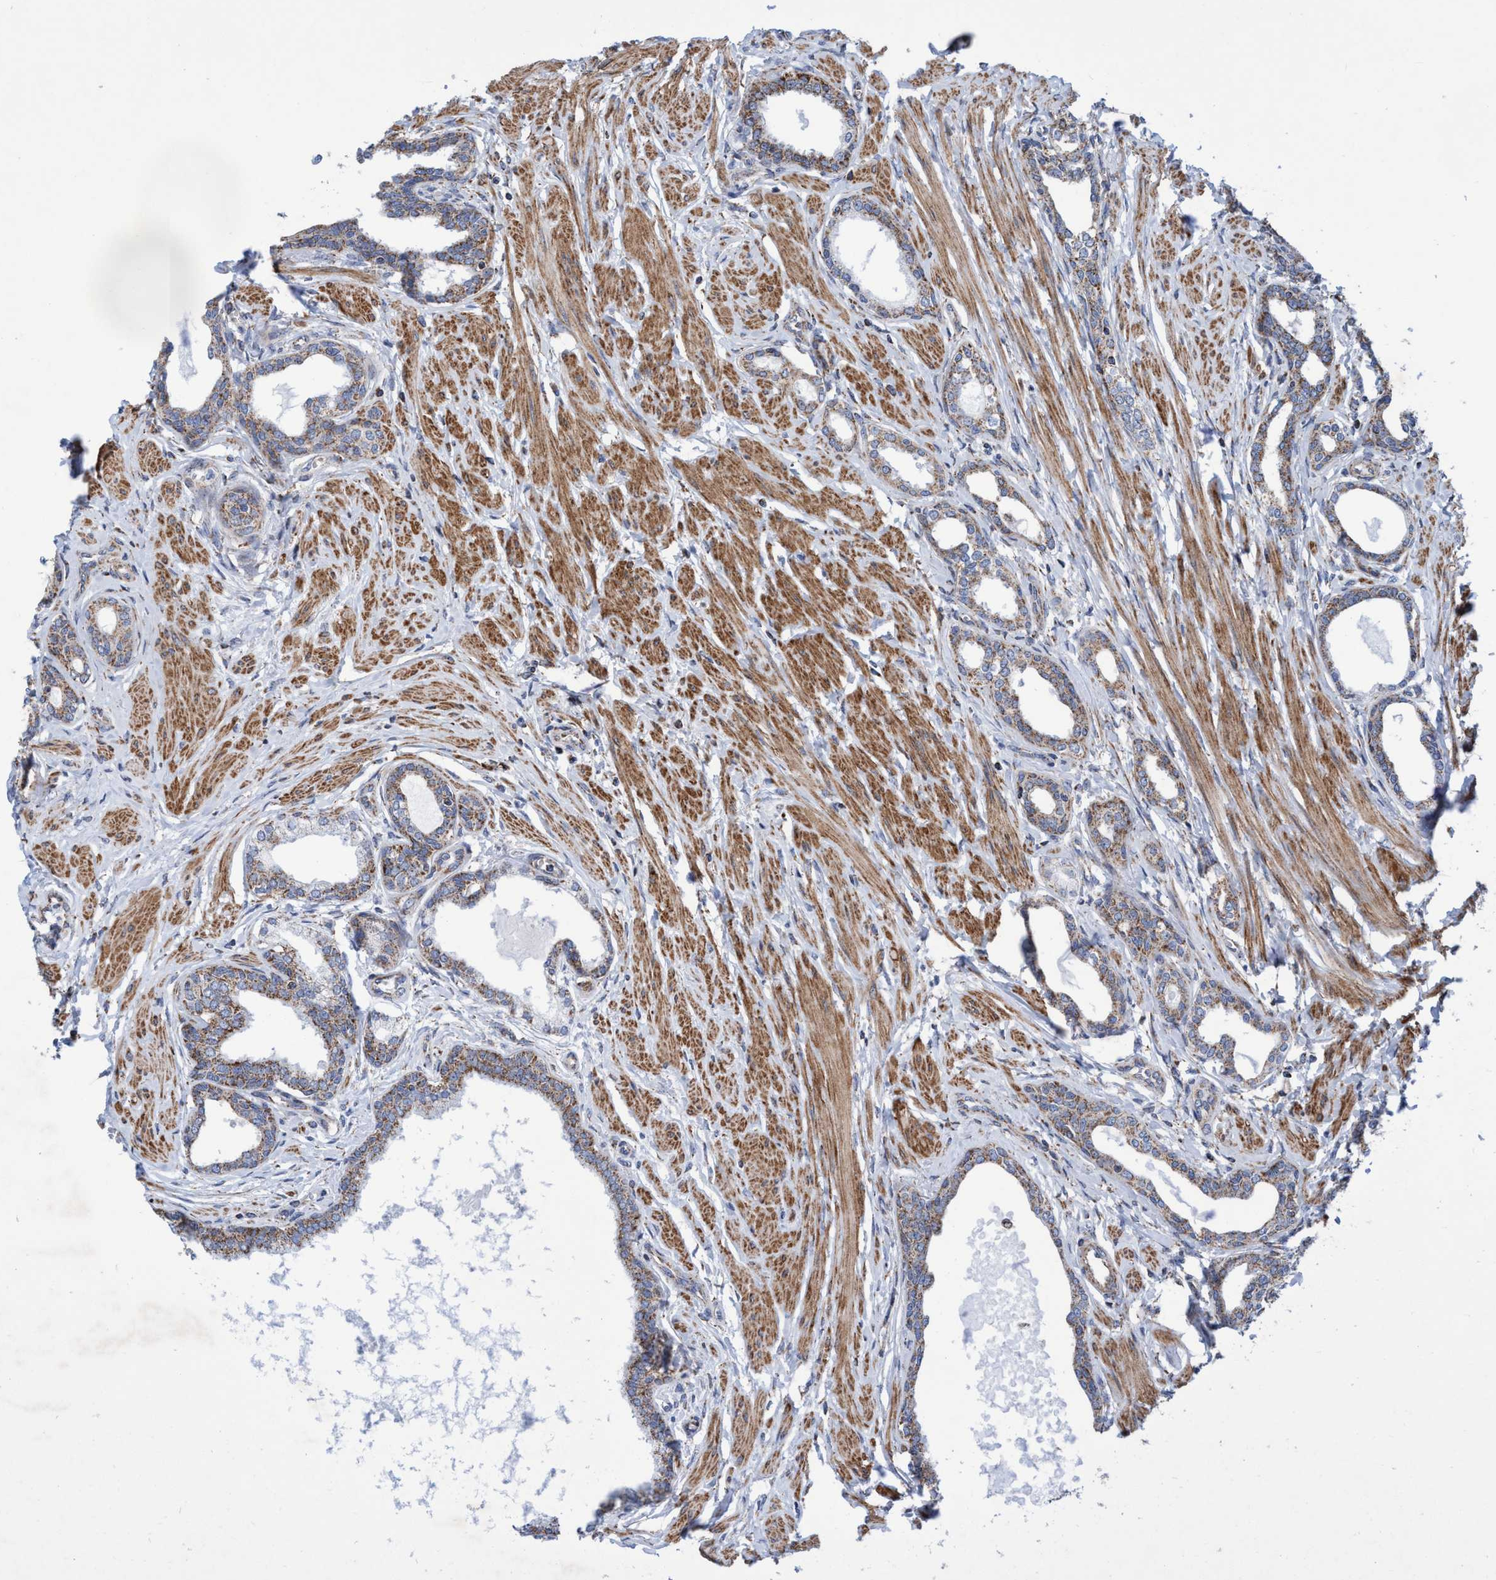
{"staining": {"intensity": "weak", "quantity": ">75%", "location": "cytoplasmic/membranous"}, "tissue": "prostate cancer", "cell_type": "Tumor cells", "image_type": "cancer", "snomed": [{"axis": "morphology", "description": "Adenocarcinoma, High grade"}, {"axis": "topography", "description": "Prostate"}], "caption": "Prostate cancer was stained to show a protein in brown. There is low levels of weak cytoplasmic/membranous staining in about >75% of tumor cells. Immunohistochemistry stains the protein in brown and the nuclei are stained blue.", "gene": "POLR1F", "patient": {"sex": "male", "age": 52}}